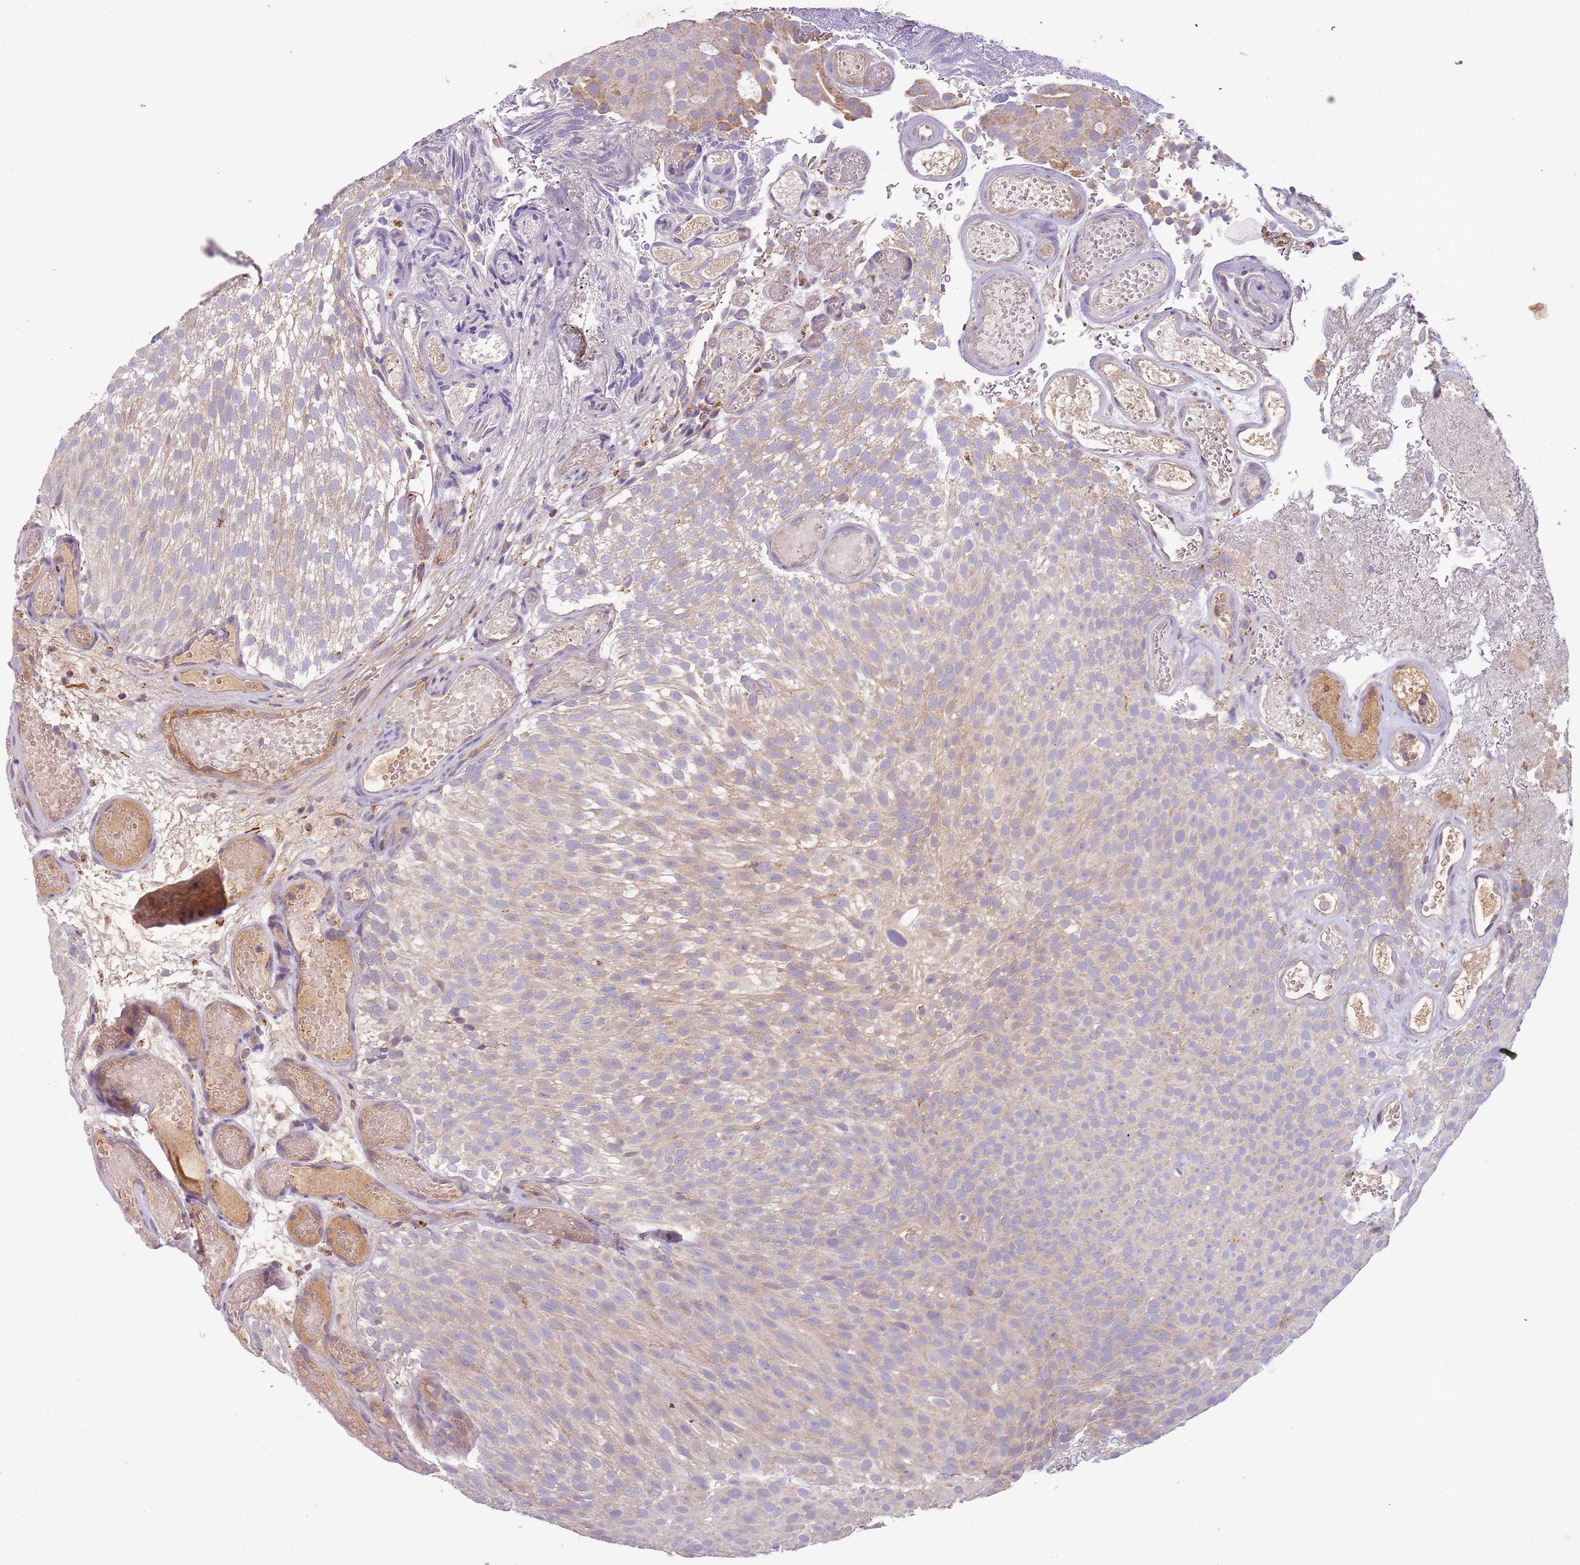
{"staining": {"intensity": "weak", "quantity": "25%-75%", "location": "cytoplasmic/membranous"}, "tissue": "urothelial cancer", "cell_type": "Tumor cells", "image_type": "cancer", "snomed": [{"axis": "morphology", "description": "Urothelial carcinoma, Low grade"}, {"axis": "topography", "description": "Urinary bladder"}], "caption": "This micrograph demonstrates urothelial cancer stained with IHC to label a protein in brown. The cytoplasmic/membranous of tumor cells show weak positivity for the protein. Nuclei are counter-stained blue.", "gene": "FECH", "patient": {"sex": "male", "age": 78}}